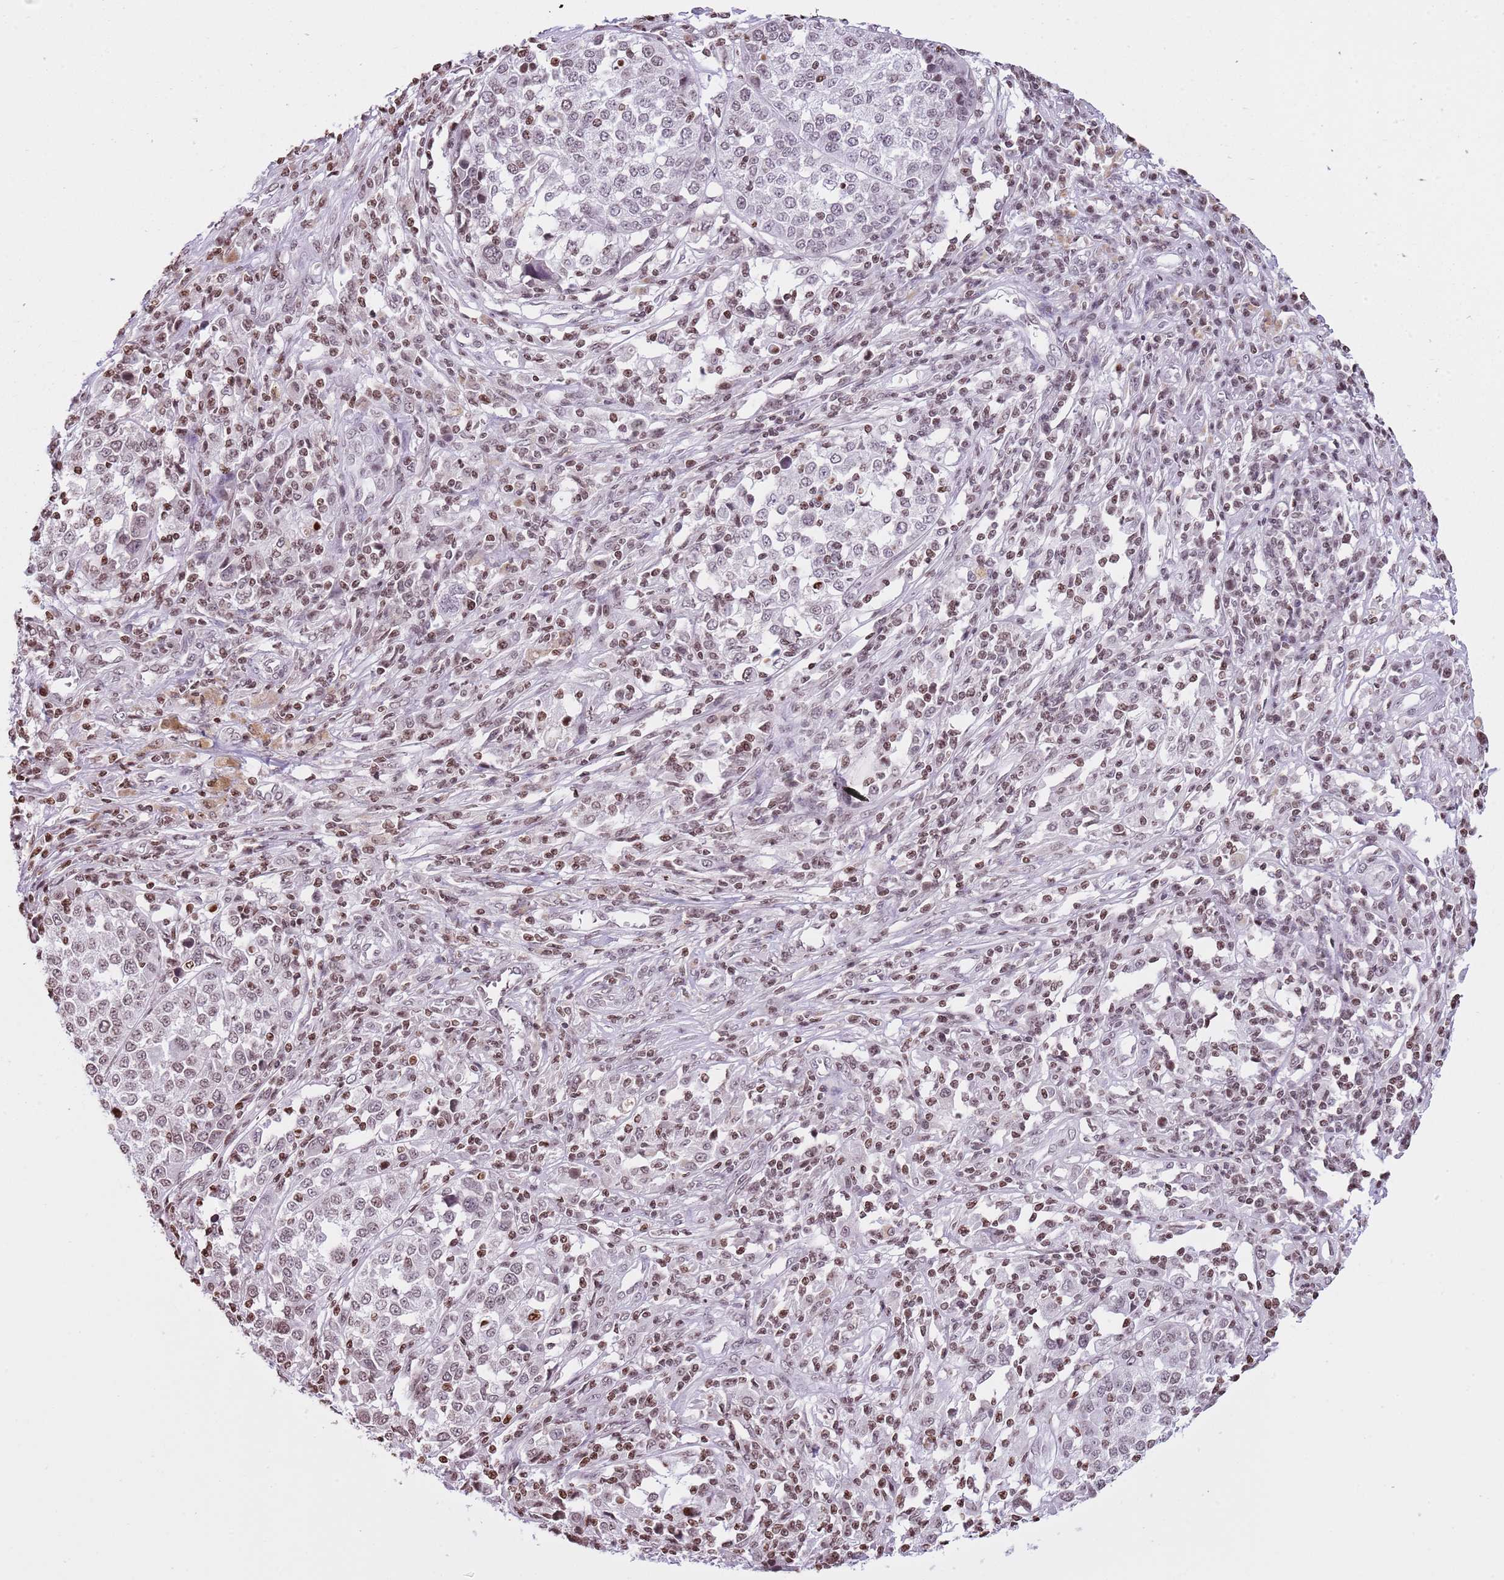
{"staining": {"intensity": "weak", "quantity": ">75%", "location": "nuclear"}, "tissue": "melanoma", "cell_type": "Tumor cells", "image_type": "cancer", "snomed": [{"axis": "morphology", "description": "Malignant melanoma, Metastatic site"}, {"axis": "topography", "description": "Lymph node"}], "caption": "Weak nuclear expression for a protein is appreciated in about >75% of tumor cells of melanoma using IHC.", "gene": "KPNA3", "patient": {"sex": "male", "age": 44}}